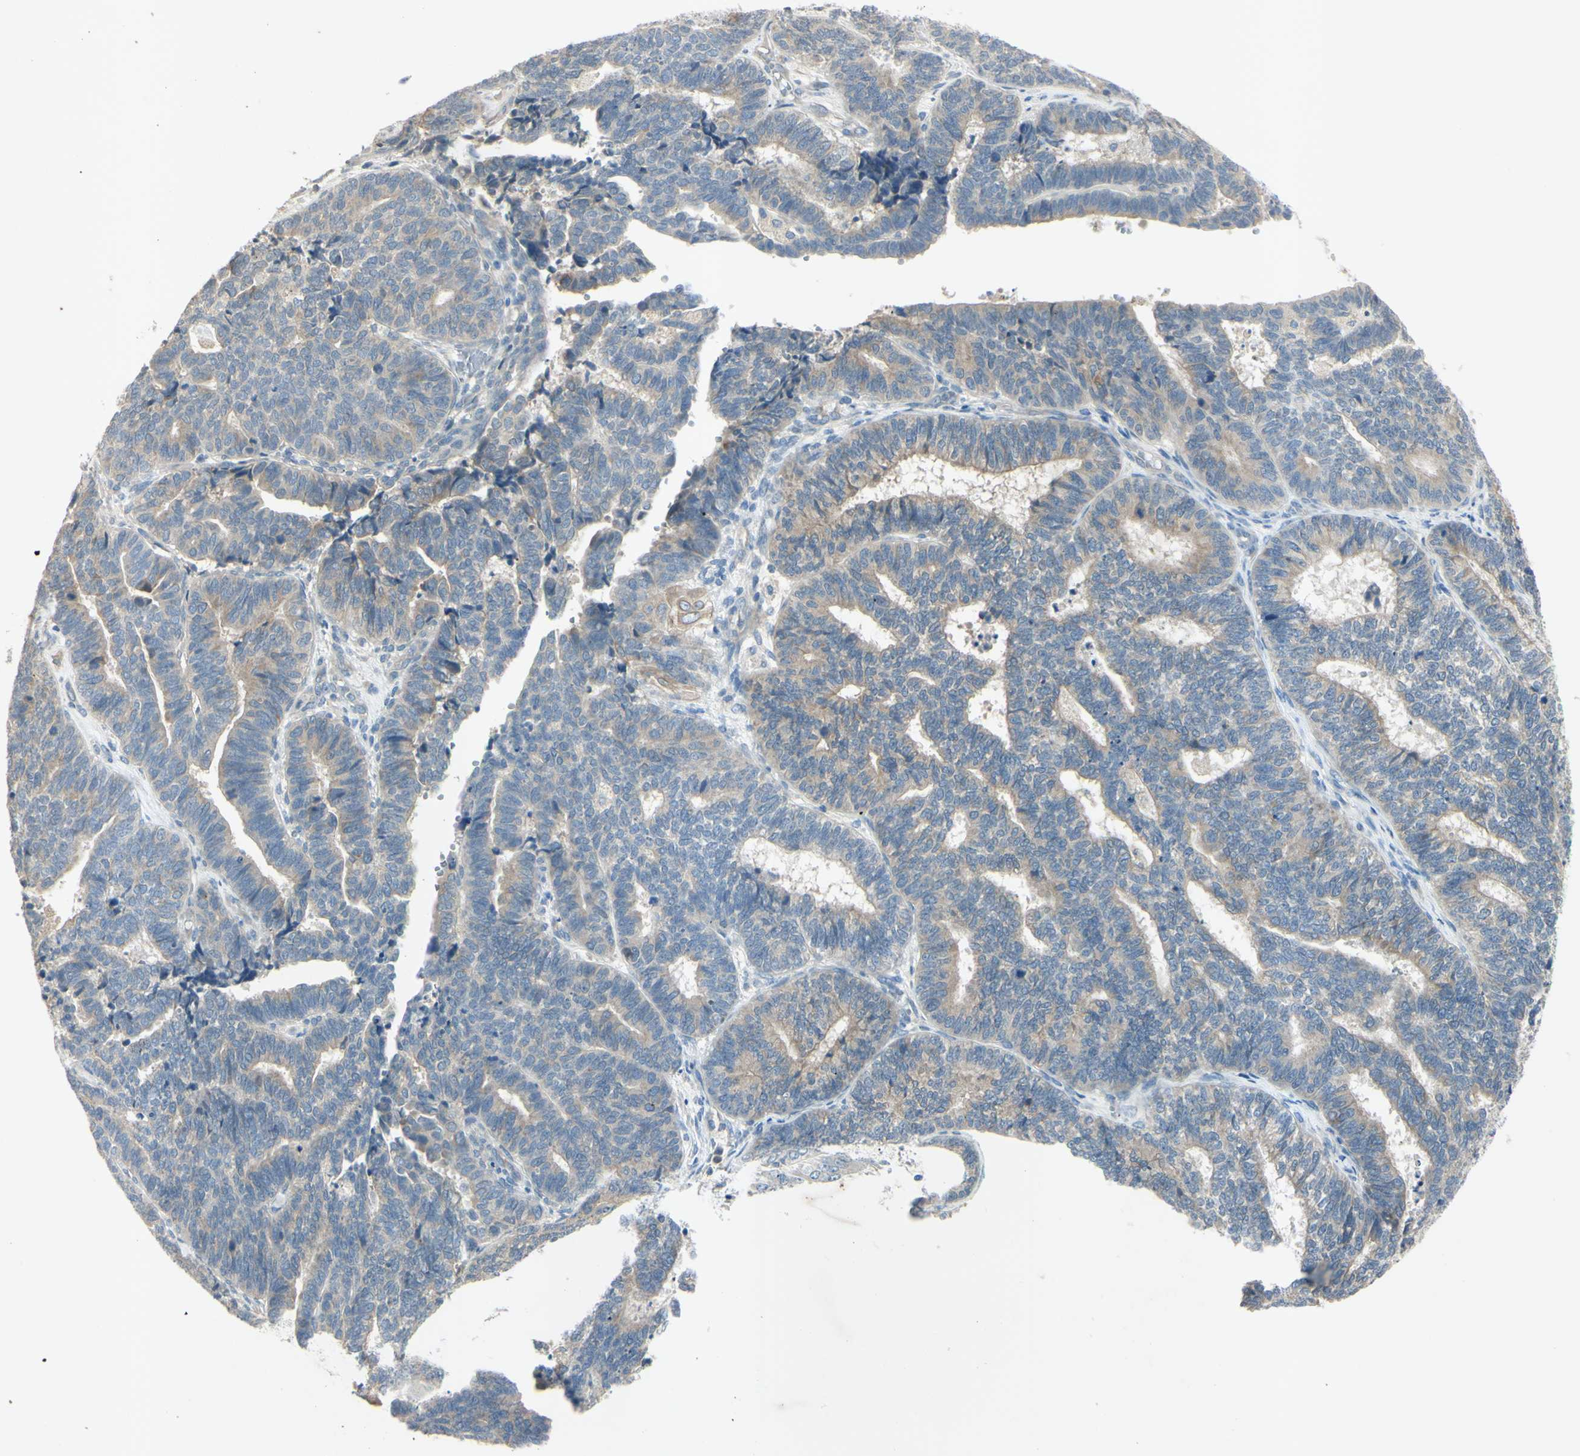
{"staining": {"intensity": "weak", "quantity": "25%-75%", "location": "cytoplasmic/membranous"}, "tissue": "endometrial cancer", "cell_type": "Tumor cells", "image_type": "cancer", "snomed": [{"axis": "morphology", "description": "Adenocarcinoma, NOS"}, {"axis": "topography", "description": "Endometrium"}], "caption": "Immunohistochemistry (DAB (3,3'-diaminobenzidine)) staining of endometrial adenocarcinoma exhibits weak cytoplasmic/membranous protein staining in approximately 25%-75% of tumor cells.", "gene": "AATK", "patient": {"sex": "female", "age": 70}}